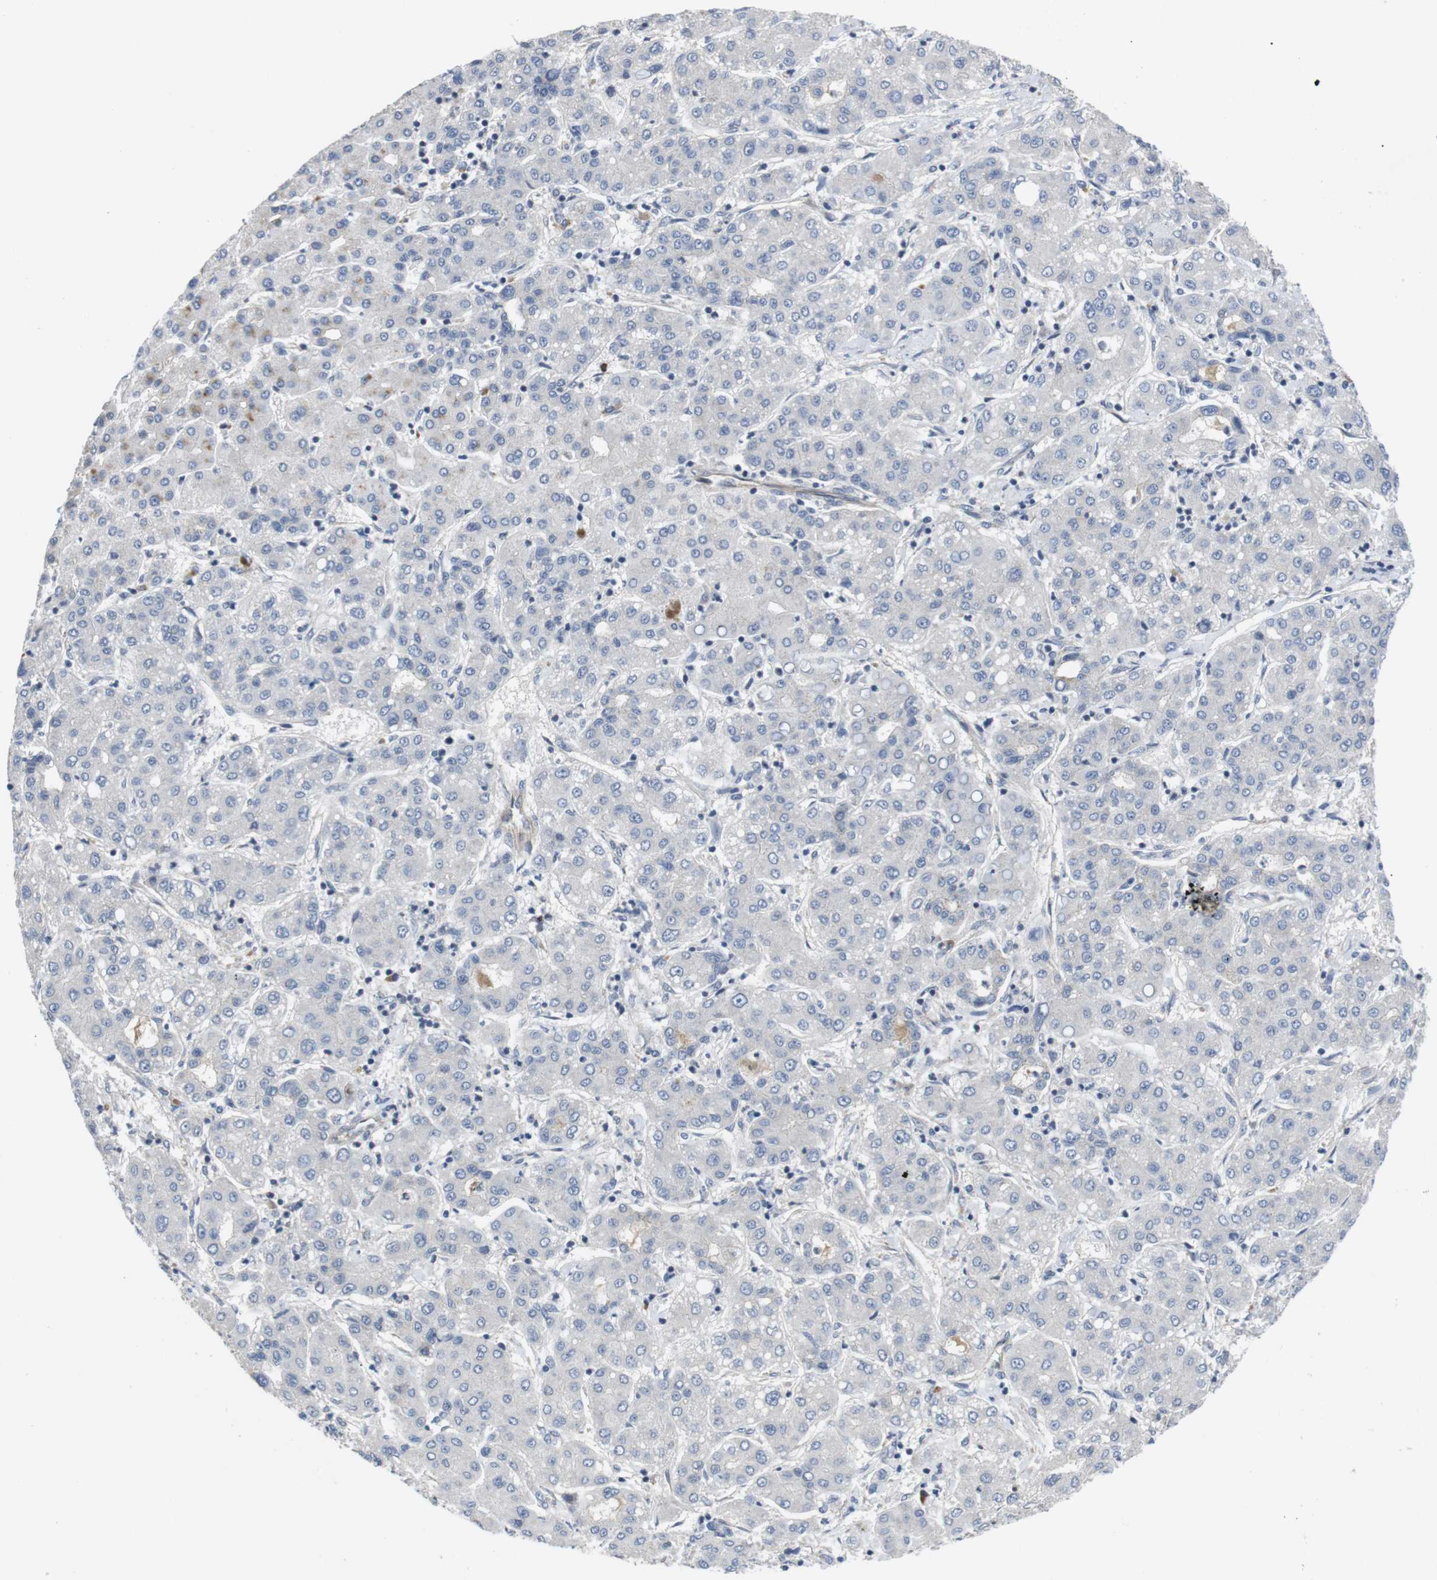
{"staining": {"intensity": "negative", "quantity": "none", "location": "none"}, "tissue": "liver cancer", "cell_type": "Tumor cells", "image_type": "cancer", "snomed": [{"axis": "morphology", "description": "Carcinoma, Hepatocellular, NOS"}, {"axis": "topography", "description": "Liver"}], "caption": "Immunohistochemistry image of neoplastic tissue: human liver cancer stained with DAB (3,3'-diaminobenzidine) exhibits no significant protein positivity in tumor cells.", "gene": "NECTIN1", "patient": {"sex": "male", "age": 65}}